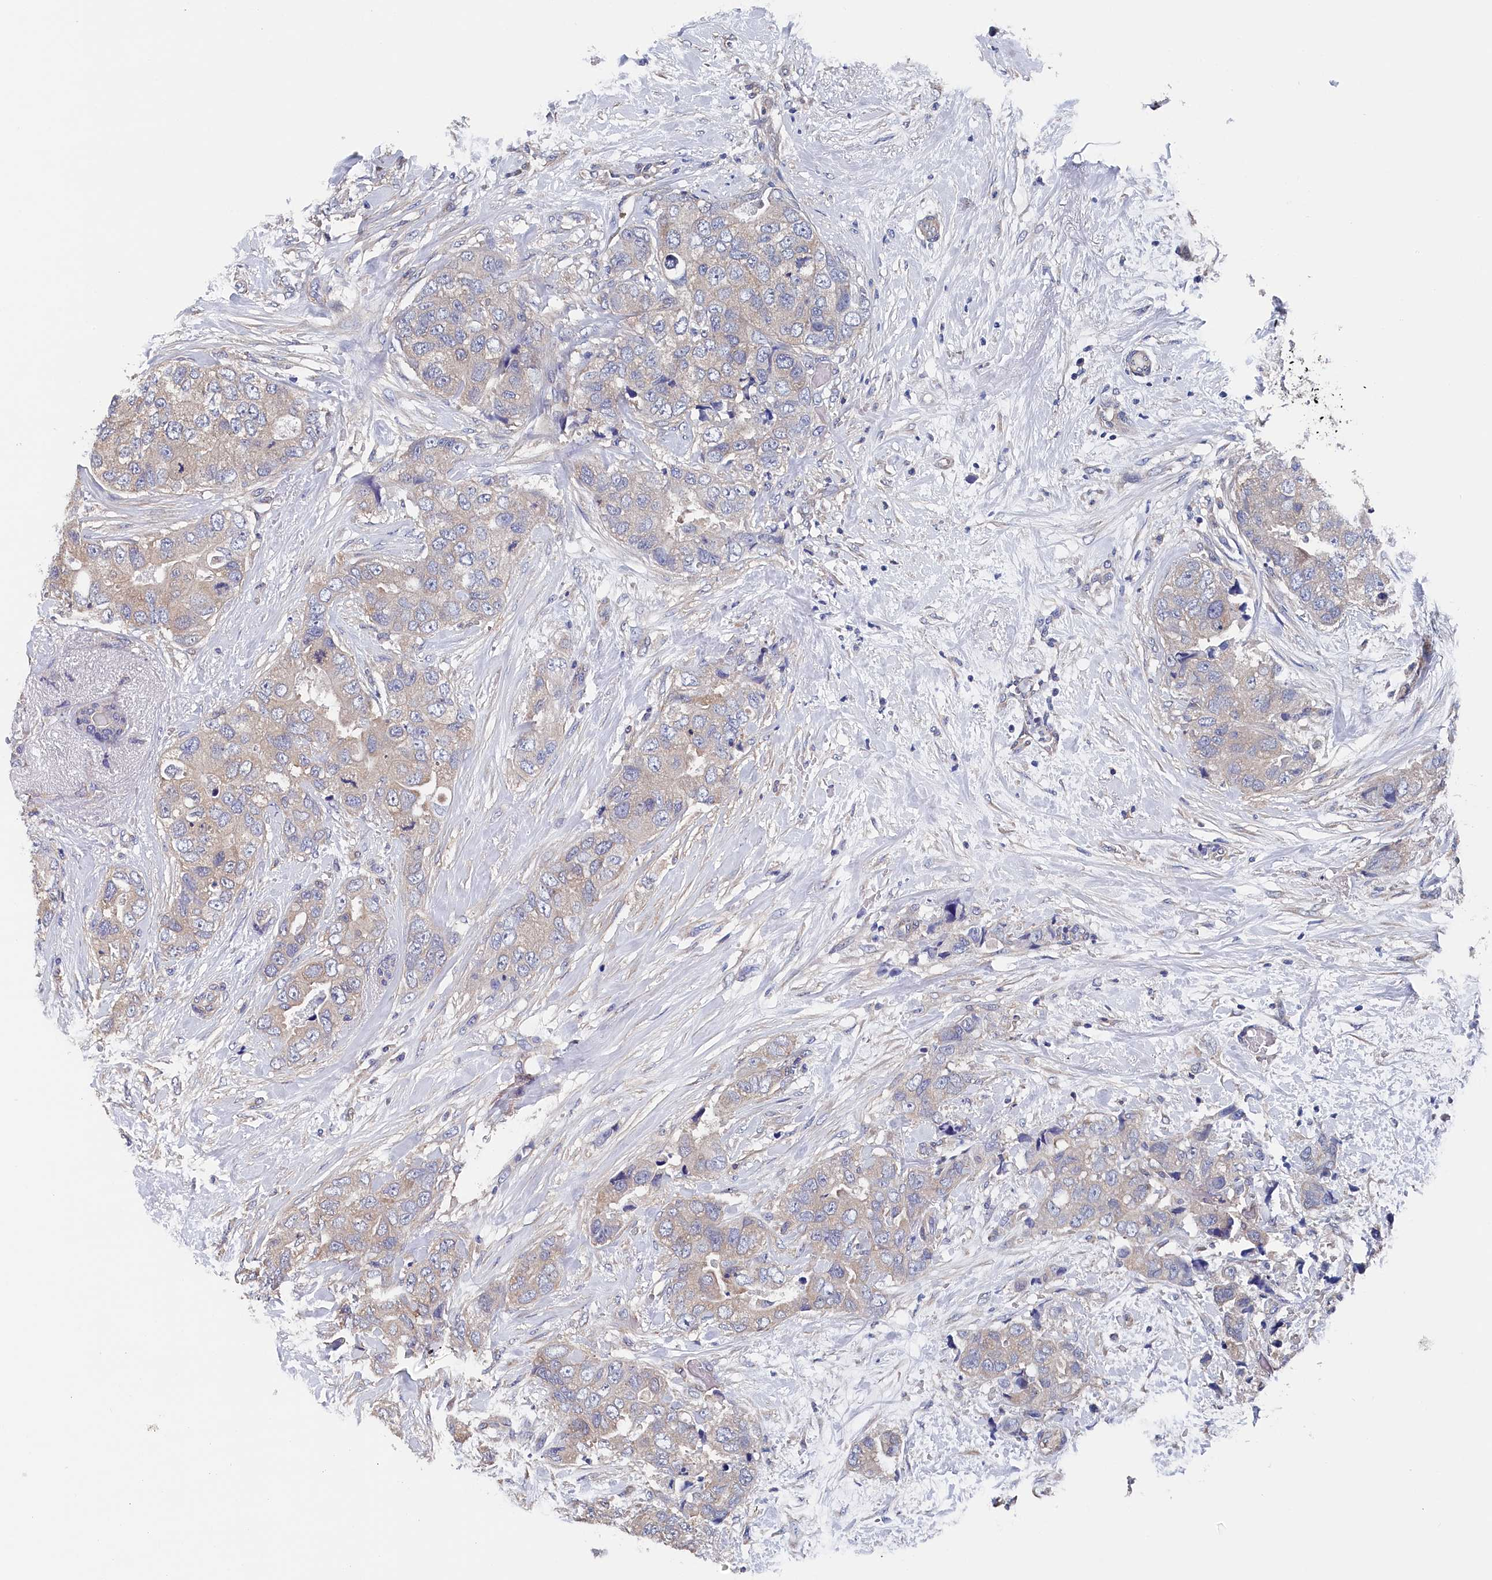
{"staining": {"intensity": "weak", "quantity": "25%-75%", "location": "cytoplasmic/membranous"}, "tissue": "breast cancer", "cell_type": "Tumor cells", "image_type": "cancer", "snomed": [{"axis": "morphology", "description": "Duct carcinoma"}, {"axis": "topography", "description": "Breast"}], "caption": "Breast cancer (infiltrating ductal carcinoma) tissue displays weak cytoplasmic/membranous positivity in about 25%-75% of tumor cells", "gene": "BHMT", "patient": {"sex": "female", "age": 62}}